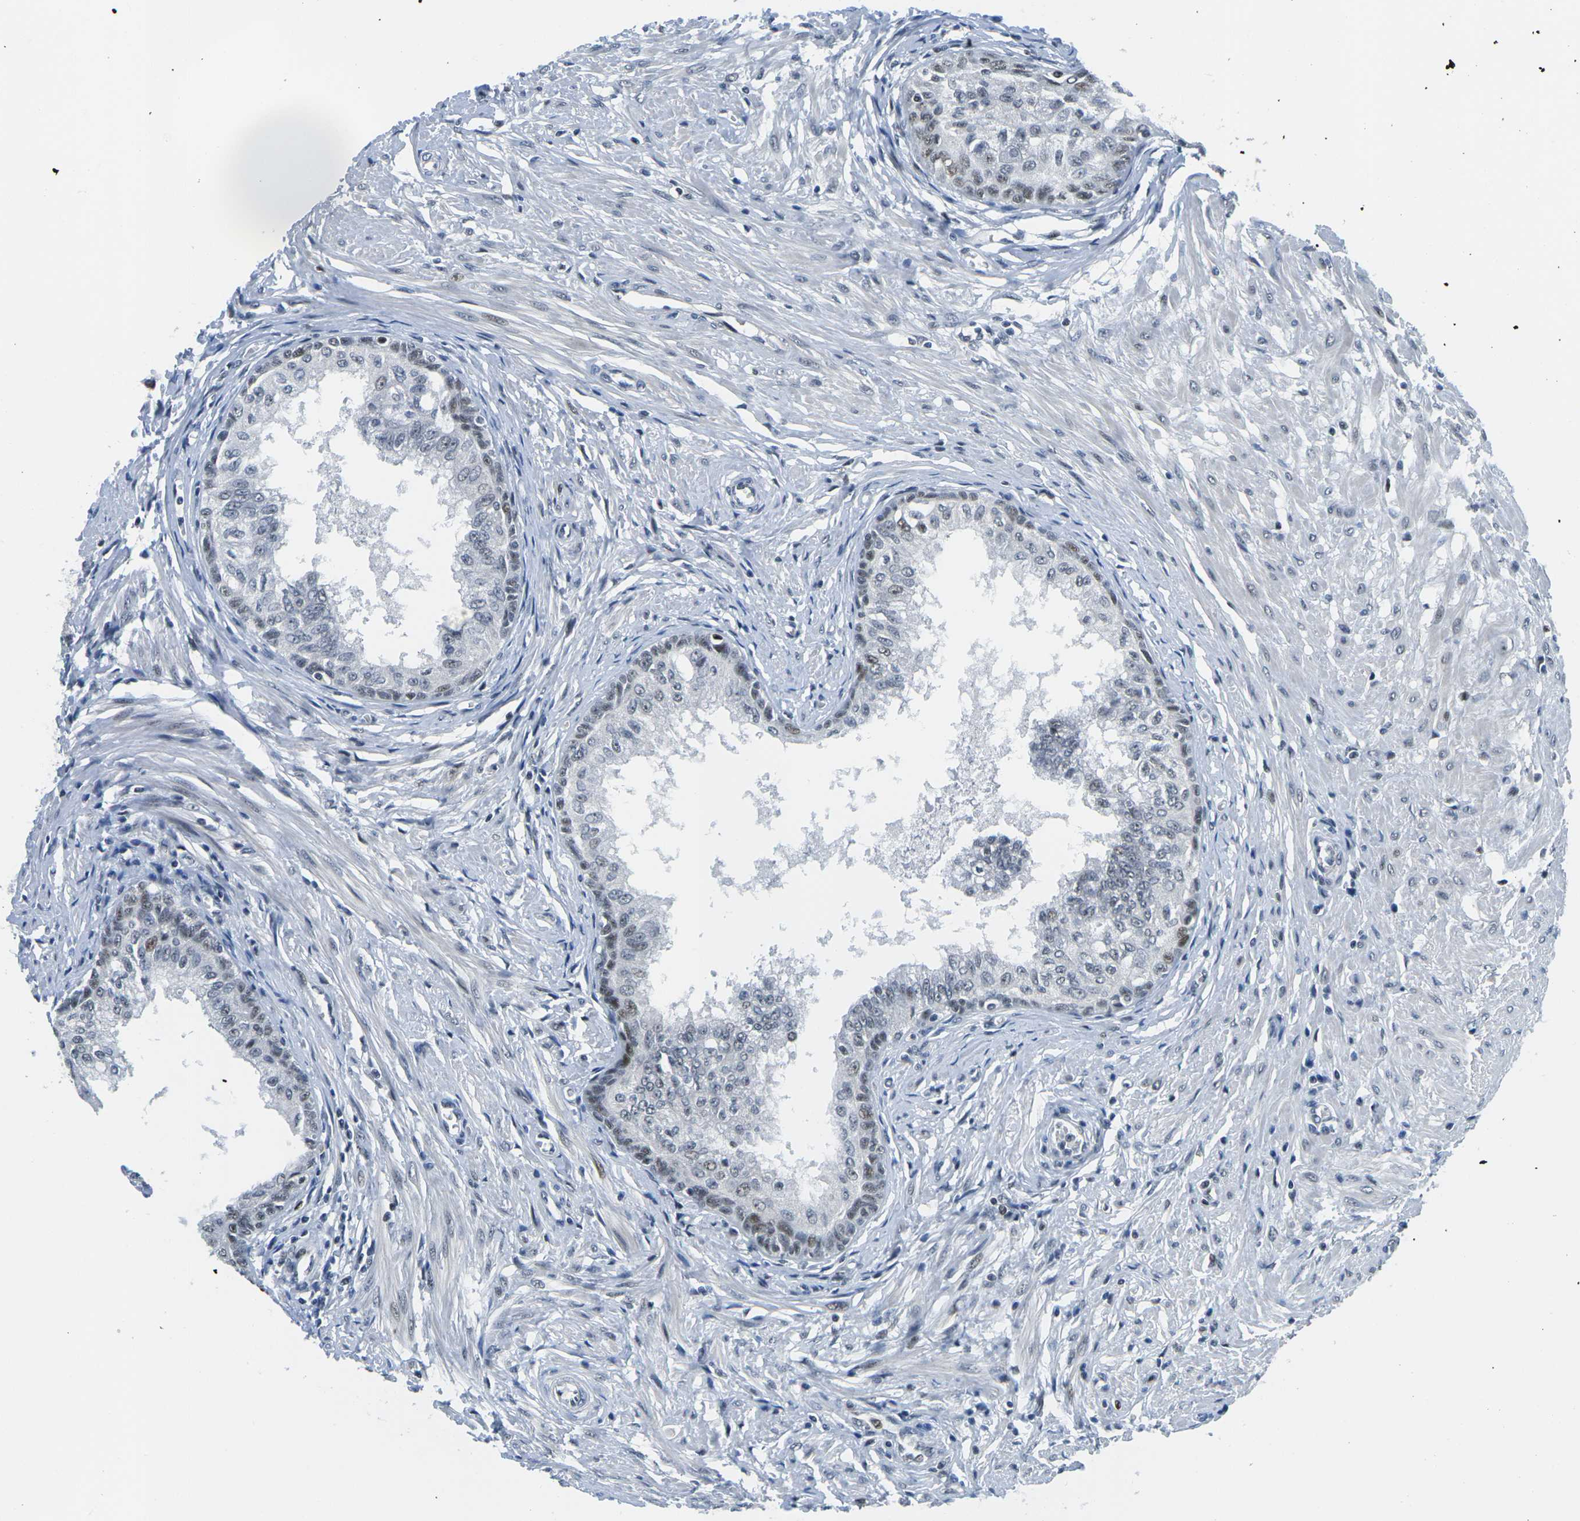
{"staining": {"intensity": "weak", "quantity": "<25%", "location": "nuclear"}, "tissue": "prostate", "cell_type": "Glandular cells", "image_type": "normal", "snomed": [{"axis": "morphology", "description": "Normal tissue, NOS"}, {"axis": "topography", "description": "Prostate"}, {"axis": "topography", "description": "Seminal veicle"}], "caption": "There is no significant expression in glandular cells of prostate. The staining was performed using DAB (3,3'-diaminobenzidine) to visualize the protein expression in brown, while the nuclei were stained in blue with hematoxylin (Magnification: 20x).", "gene": "PRPF8", "patient": {"sex": "male", "age": 60}}